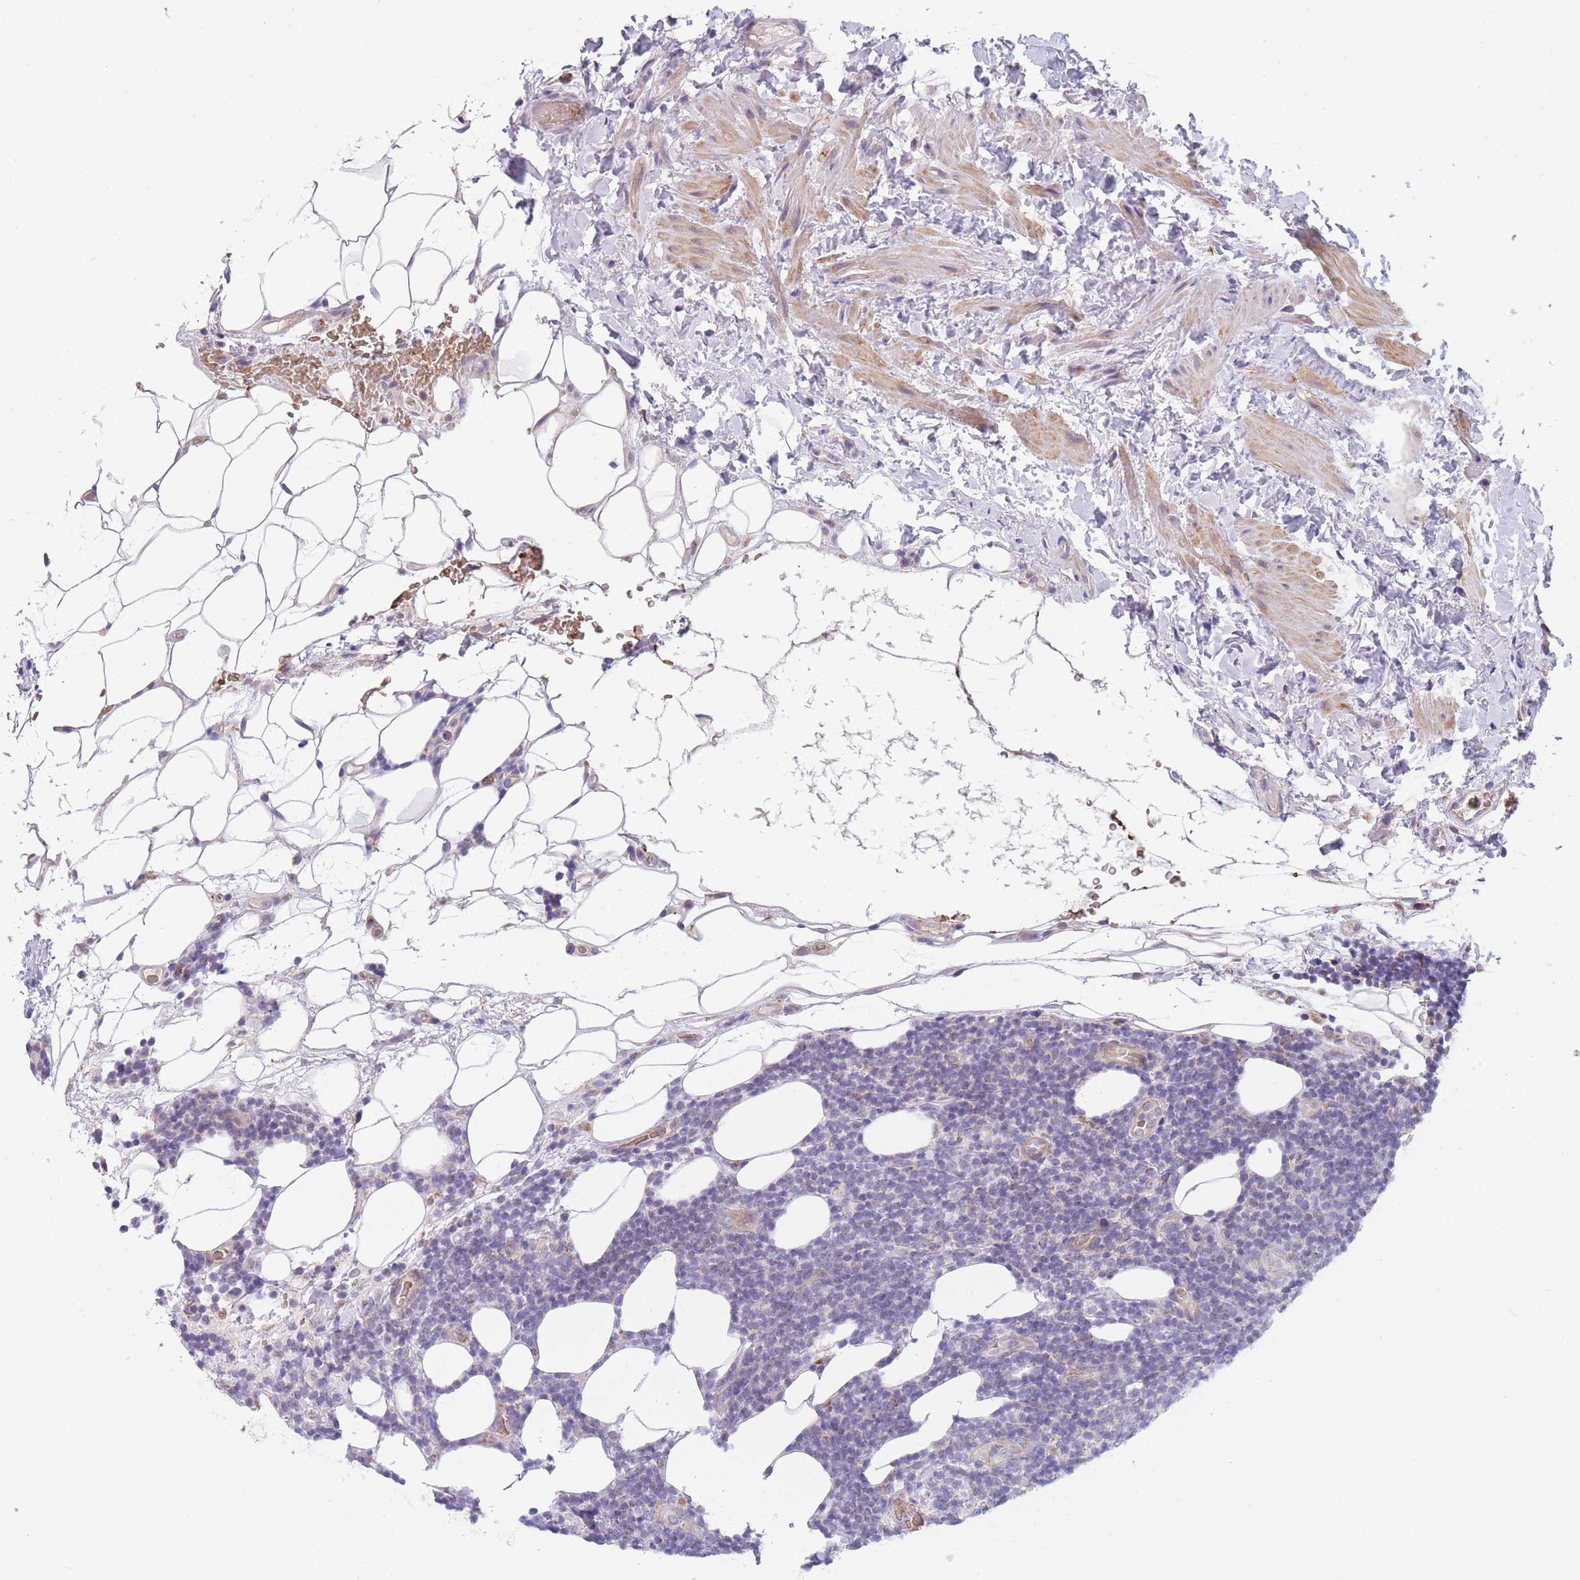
{"staining": {"intensity": "negative", "quantity": "none", "location": "none"}, "tissue": "lymphoma", "cell_type": "Tumor cells", "image_type": "cancer", "snomed": [{"axis": "morphology", "description": "Malignant lymphoma, non-Hodgkin's type, Low grade"}, {"axis": "topography", "description": "Lymph node"}], "caption": "This histopathology image is of lymphoma stained with immunohistochemistry (IHC) to label a protein in brown with the nuclei are counter-stained blue. There is no positivity in tumor cells. (Immunohistochemistry (ihc), brightfield microscopy, high magnification).", "gene": "SMPD4", "patient": {"sex": "male", "age": 66}}